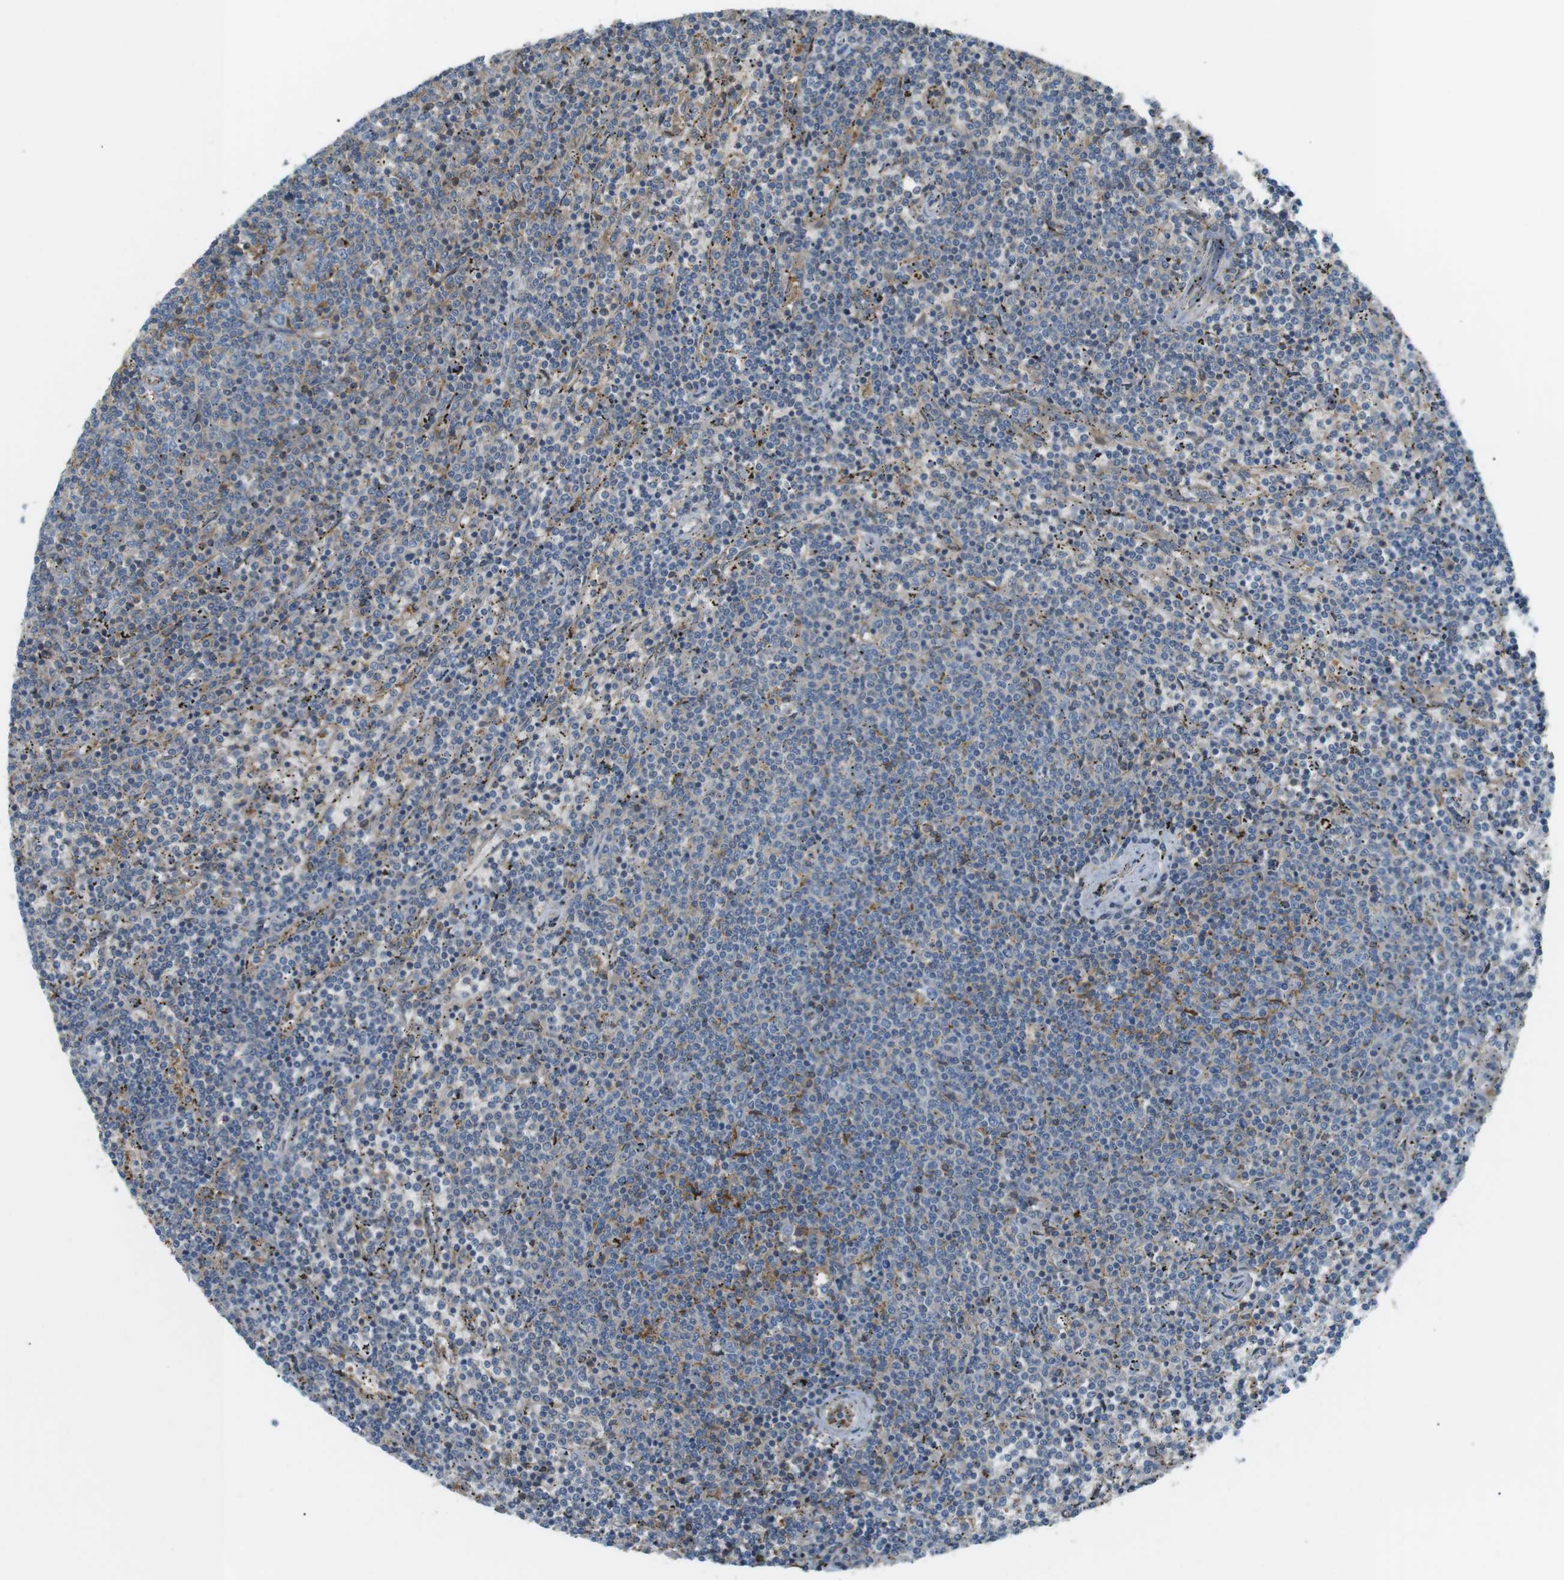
{"staining": {"intensity": "negative", "quantity": "none", "location": "none"}, "tissue": "lymphoma", "cell_type": "Tumor cells", "image_type": "cancer", "snomed": [{"axis": "morphology", "description": "Malignant lymphoma, non-Hodgkin's type, Low grade"}, {"axis": "topography", "description": "Spleen"}], "caption": "This is a micrograph of IHC staining of lymphoma, which shows no expression in tumor cells.", "gene": "PEPD", "patient": {"sex": "female", "age": 50}}